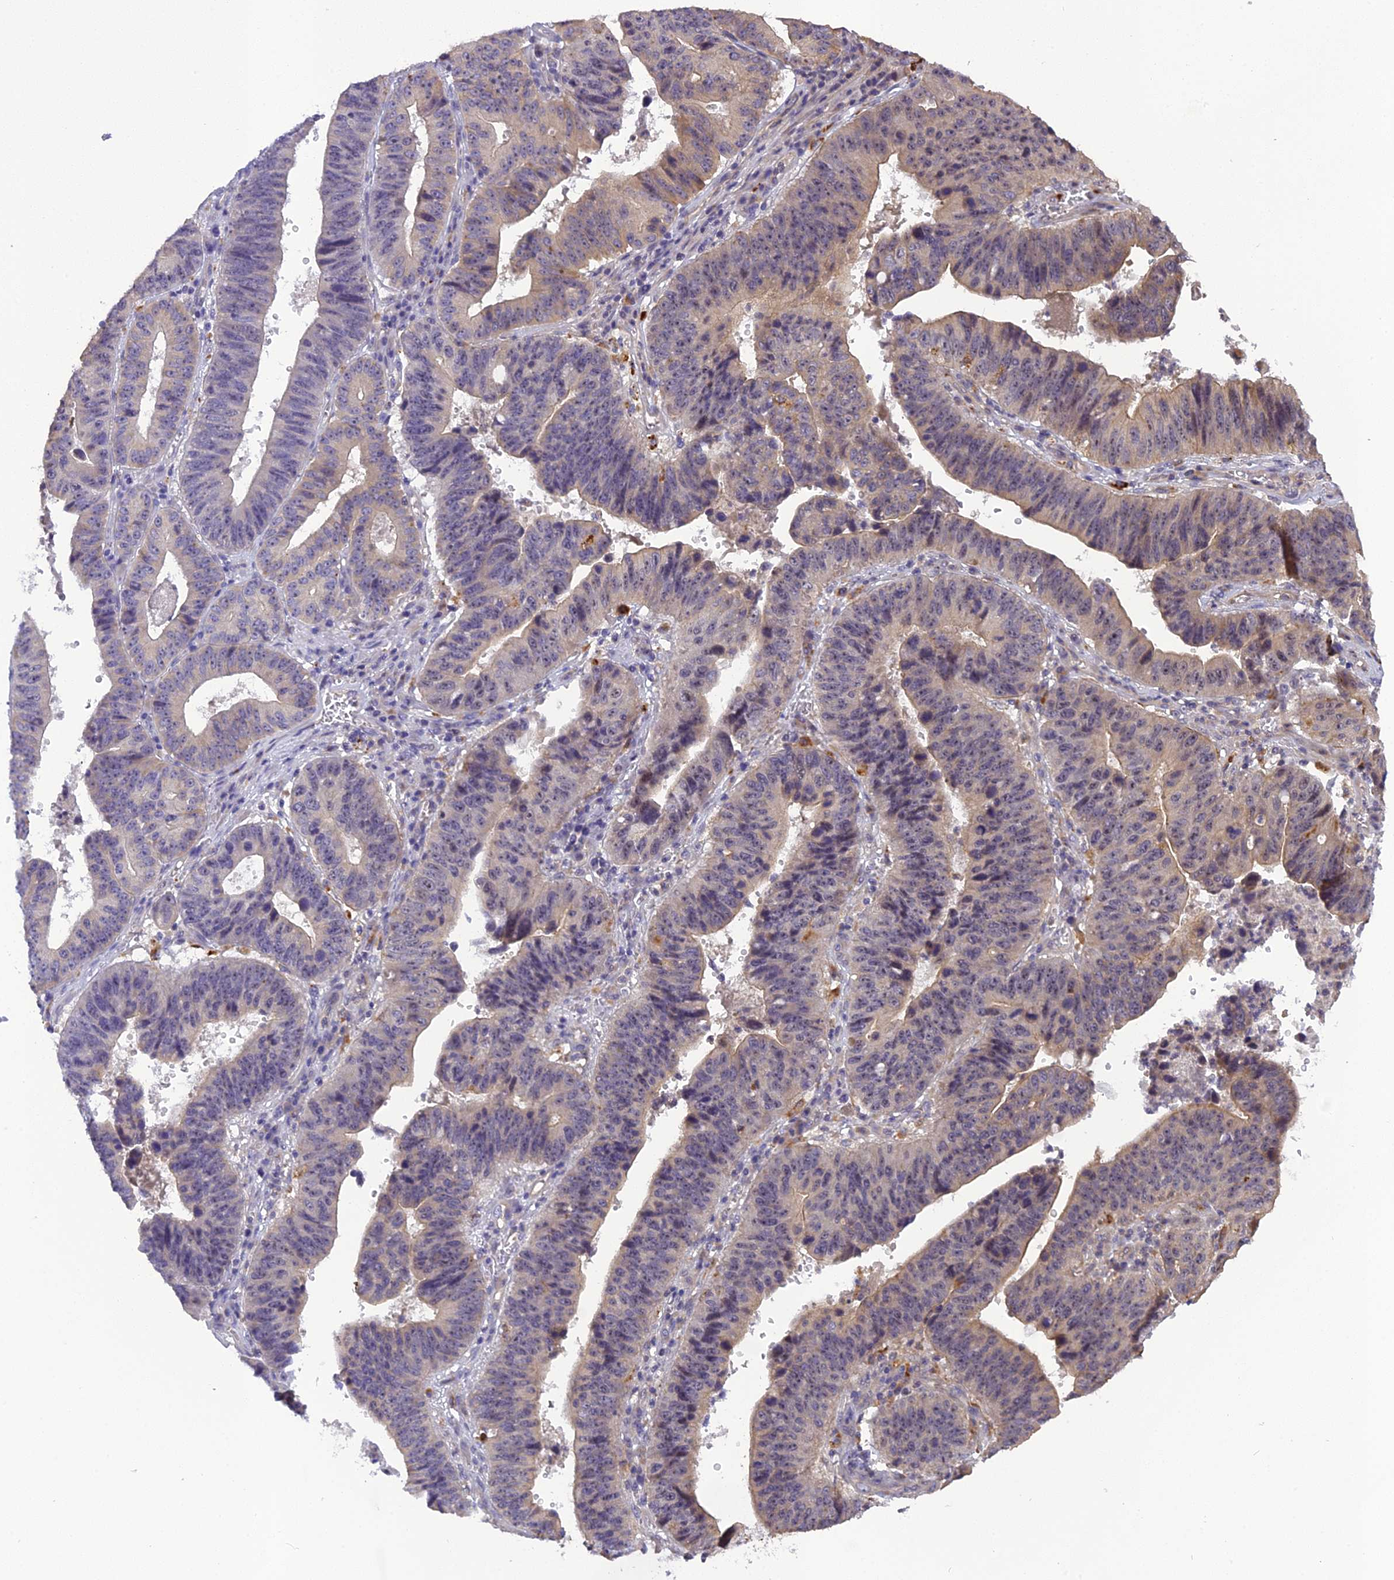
{"staining": {"intensity": "weak", "quantity": "25%-75%", "location": "cytoplasmic/membranous"}, "tissue": "stomach cancer", "cell_type": "Tumor cells", "image_type": "cancer", "snomed": [{"axis": "morphology", "description": "Adenocarcinoma, NOS"}, {"axis": "topography", "description": "Stomach"}], "caption": "An image of human stomach adenocarcinoma stained for a protein demonstrates weak cytoplasmic/membranous brown staining in tumor cells.", "gene": "FNIP2", "patient": {"sex": "male", "age": 59}}